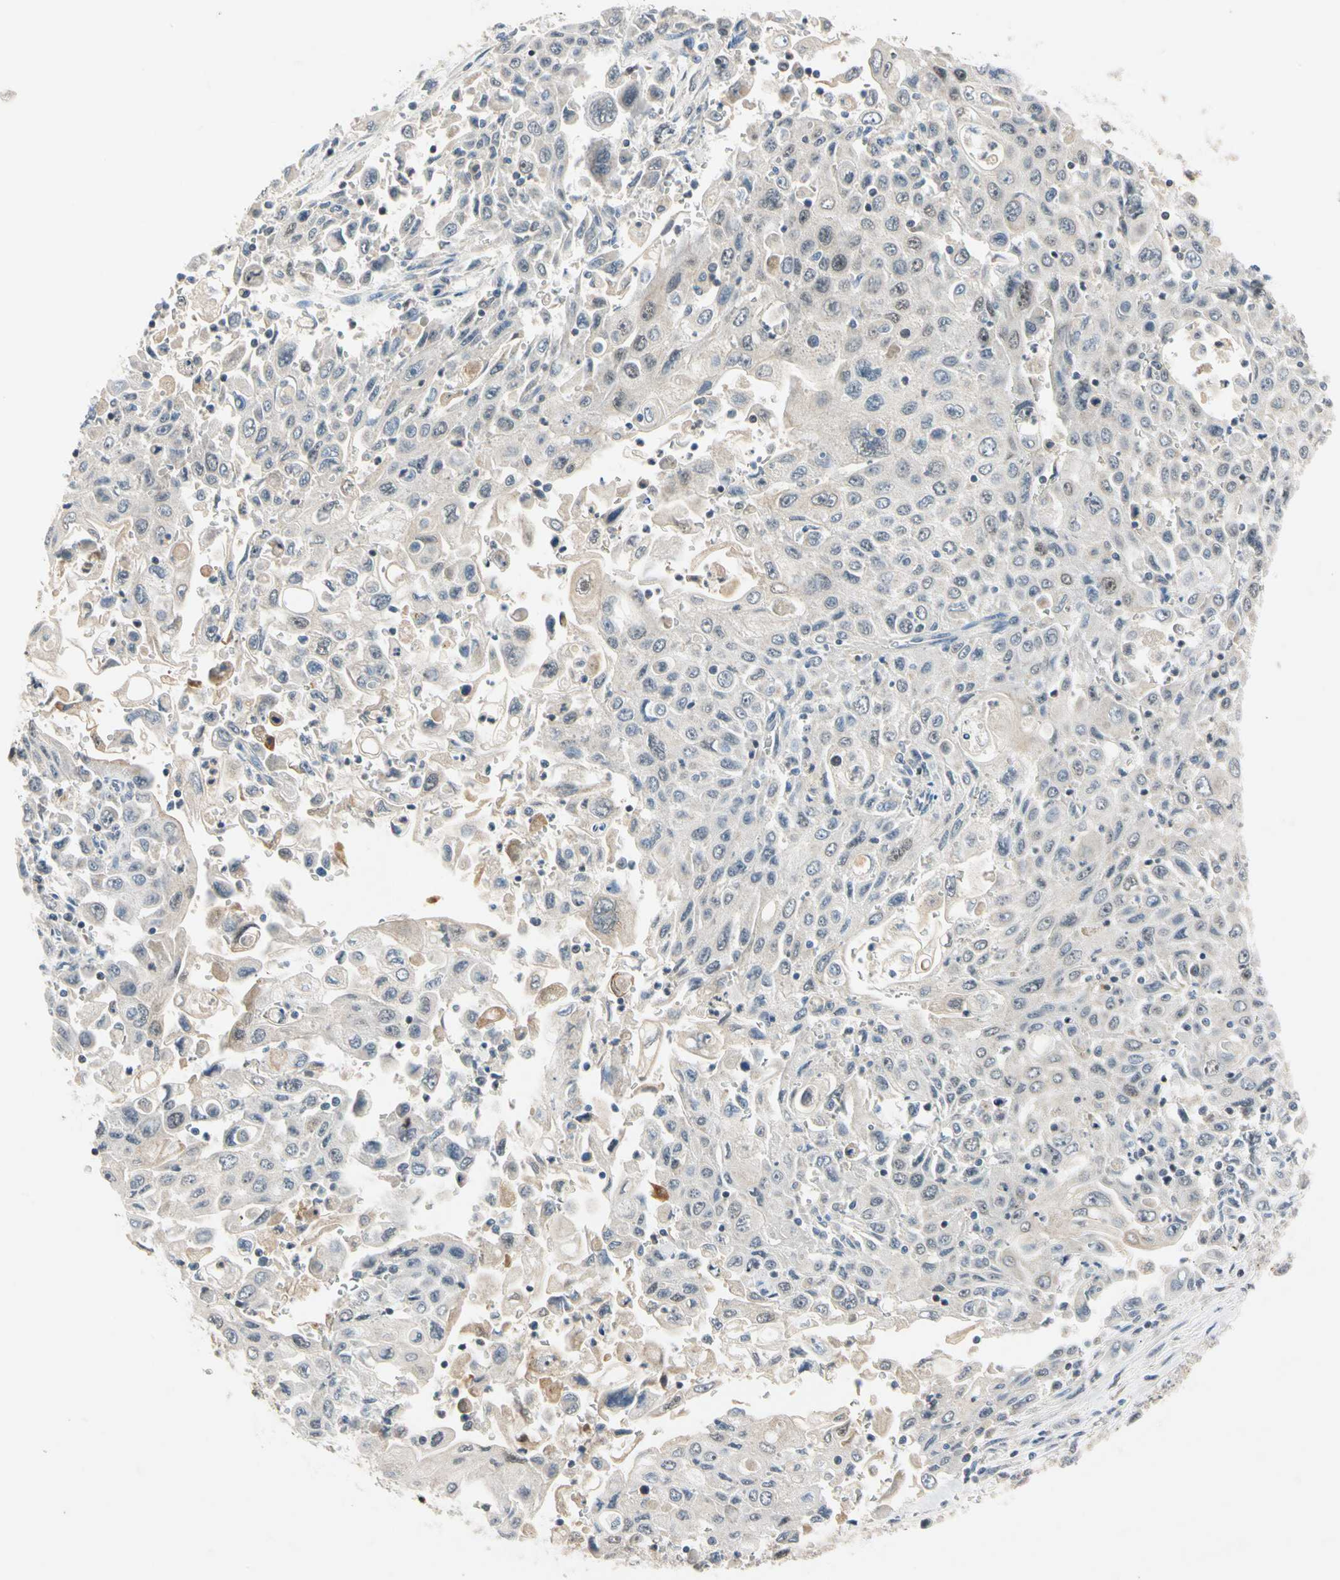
{"staining": {"intensity": "weak", "quantity": "25%-75%", "location": "cytoplasmic/membranous"}, "tissue": "pancreatic cancer", "cell_type": "Tumor cells", "image_type": "cancer", "snomed": [{"axis": "morphology", "description": "Adenocarcinoma, NOS"}, {"axis": "topography", "description": "Pancreas"}], "caption": "Protein analysis of pancreatic cancer (adenocarcinoma) tissue demonstrates weak cytoplasmic/membranous positivity in approximately 25%-75% of tumor cells. The staining was performed using DAB, with brown indicating positive protein expression. Nuclei are stained blue with hematoxylin.", "gene": "RIOX2", "patient": {"sex": "male", "age": 70}}